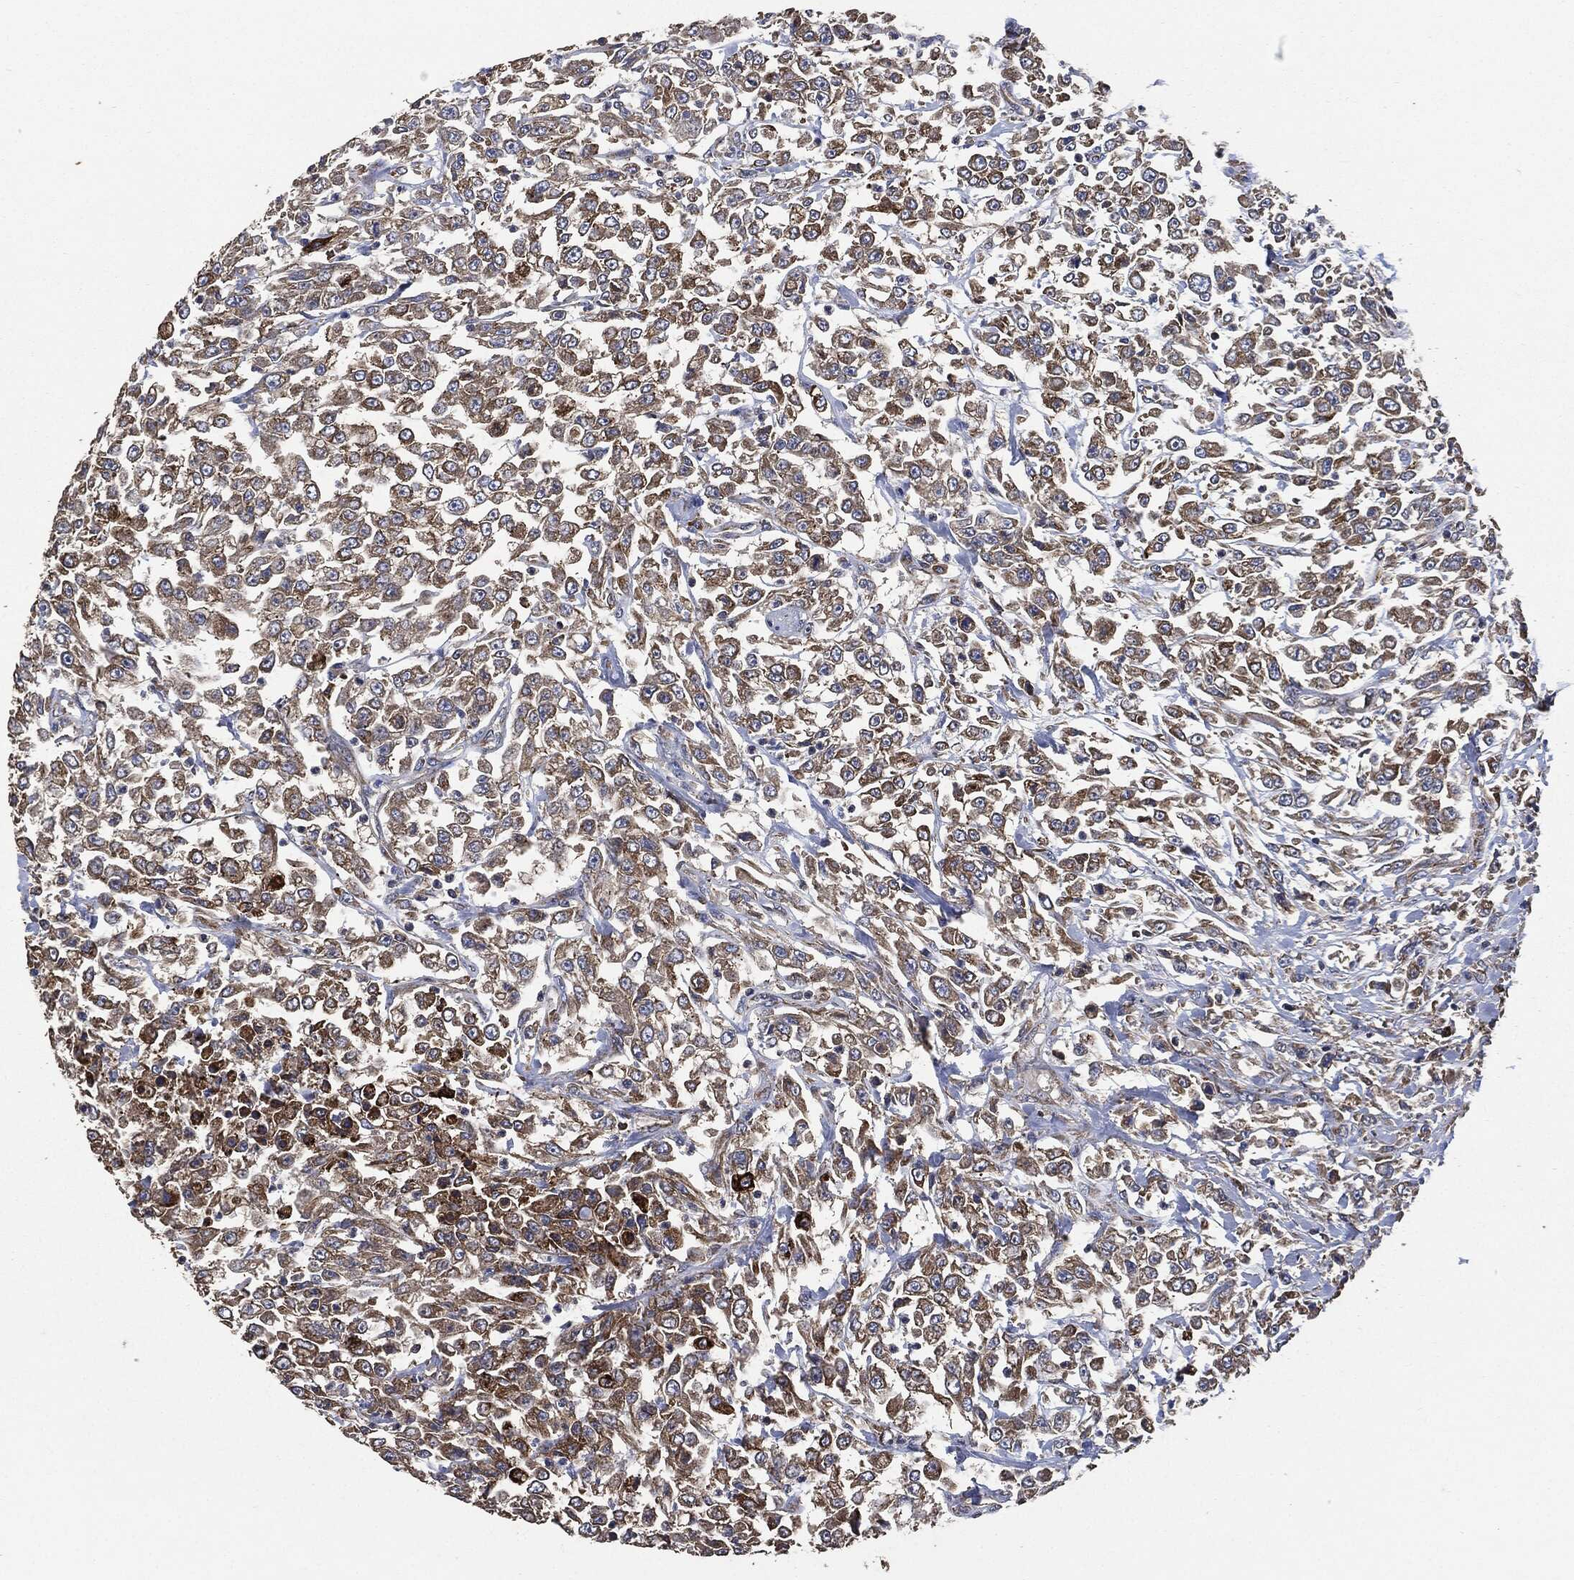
{"staining": {"intensity": "strong", "quantity": "<25%", "location": "cytoplasmic/membranous"}, "tissue": "urothelial cancer", "cell_type": "Tumor cells", "image_type": "cancer", "snomed": [{"axis": "morphology", "description": "Urothelial carcinoma, High grade"}, {"axis": "topography", "description": "Urinary bladder"}], "caption": "This micrograph displays IHC staining of urothelial cancer, with medium strong cytoplasmic/membranous positivity in approximately <25% of tumor cells.", "gene": "STK3", "patient": {"sex": "male", "age": 46}}